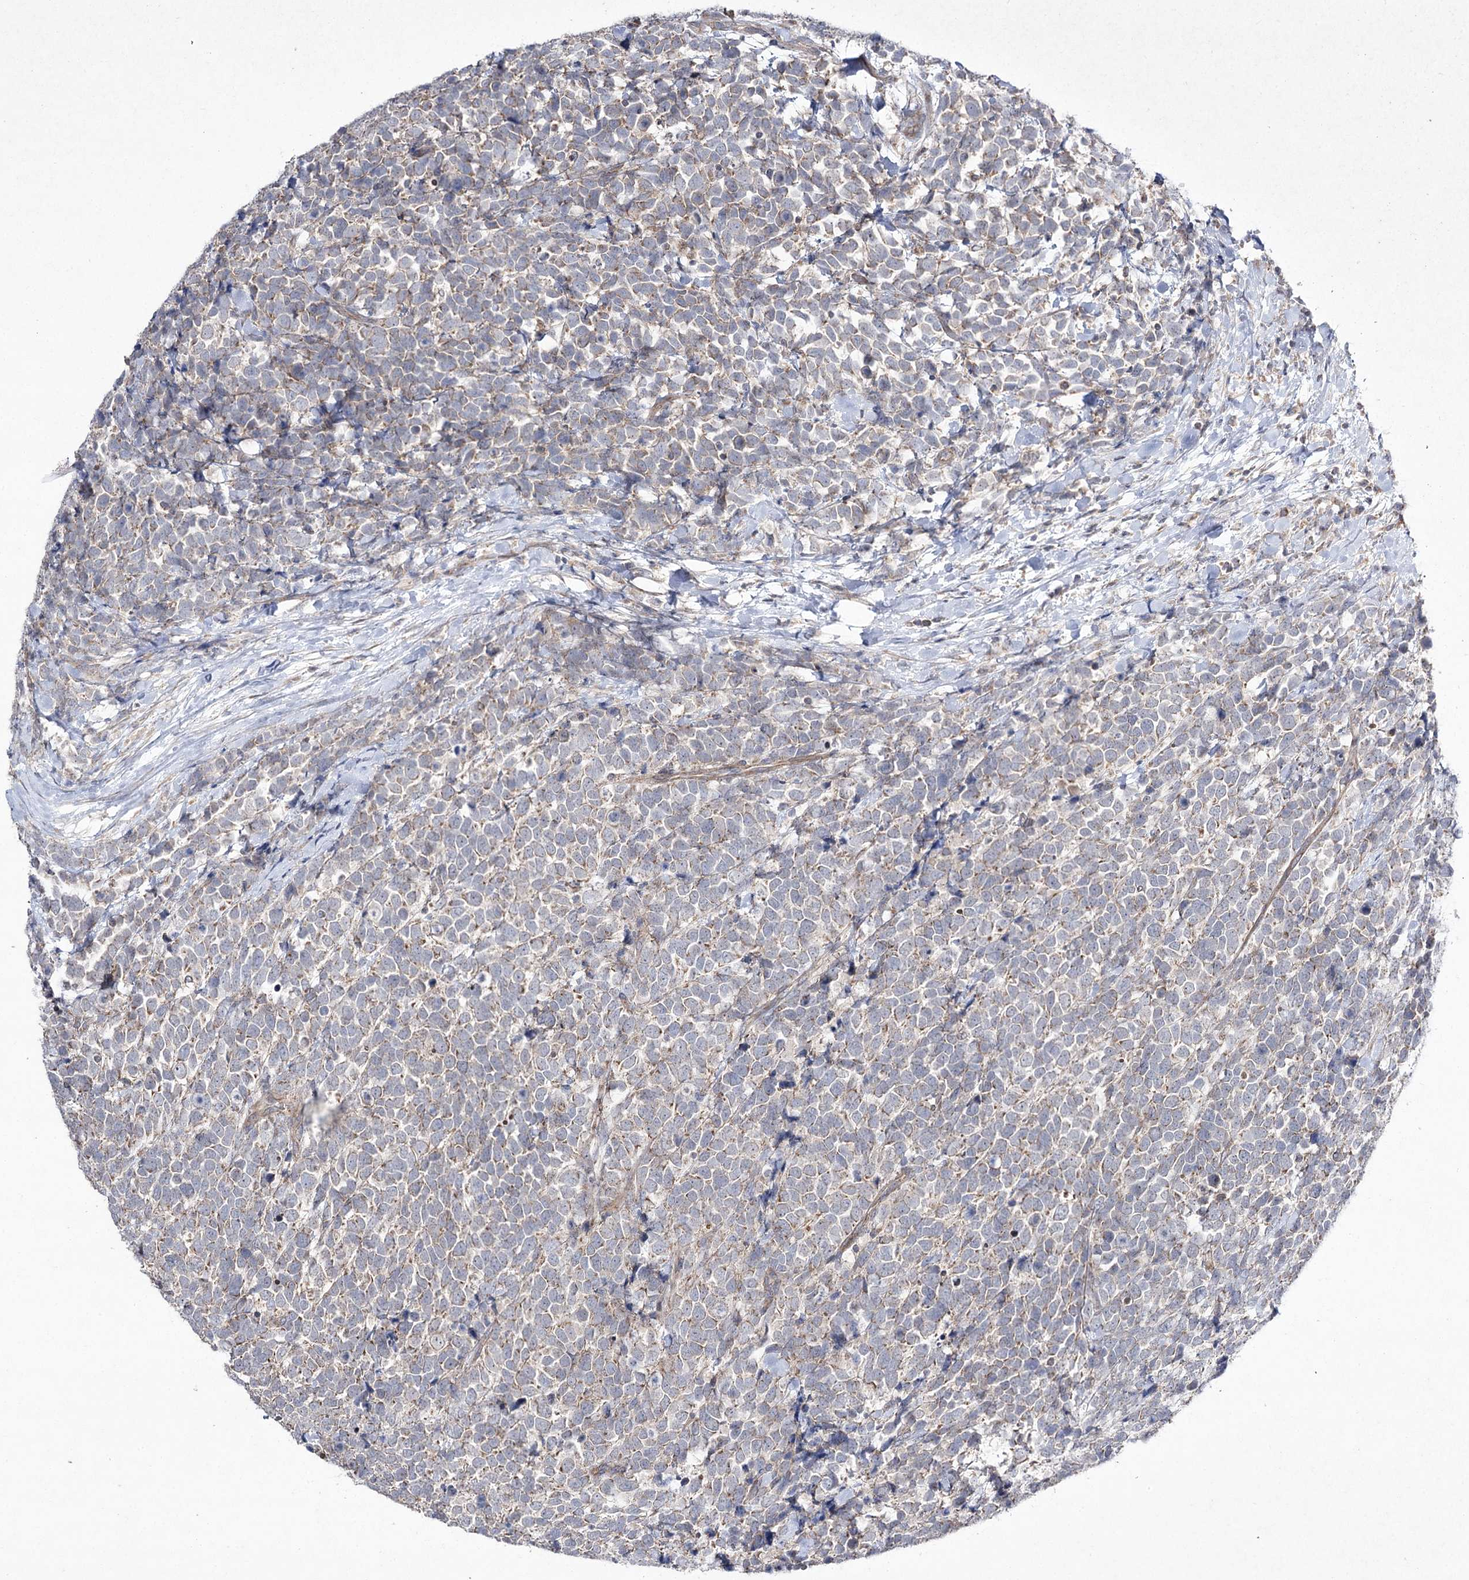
{"staining": {"intensity": "weak", "quantity": "25%-75%", "location": "cytoplasmic/membranous"}, "tissue": "urothelial cancer", "cell_type": "Tumor cells", "image_type": "cancer", "snomed": [{"axis": "morphology", "description": "Urothelial carcinoma, High grade"}, {"axis": "topography", "description": "Urinary bladder"}], "caption": "About 25%-75% of tumor cells in human urothelial cancer reveal weak cytoplasmic/membranous protein expression as visualized by brown immunohistochemical staining.", "gene": "FANCL", "patient": {"sex": "female", "age": 82}}